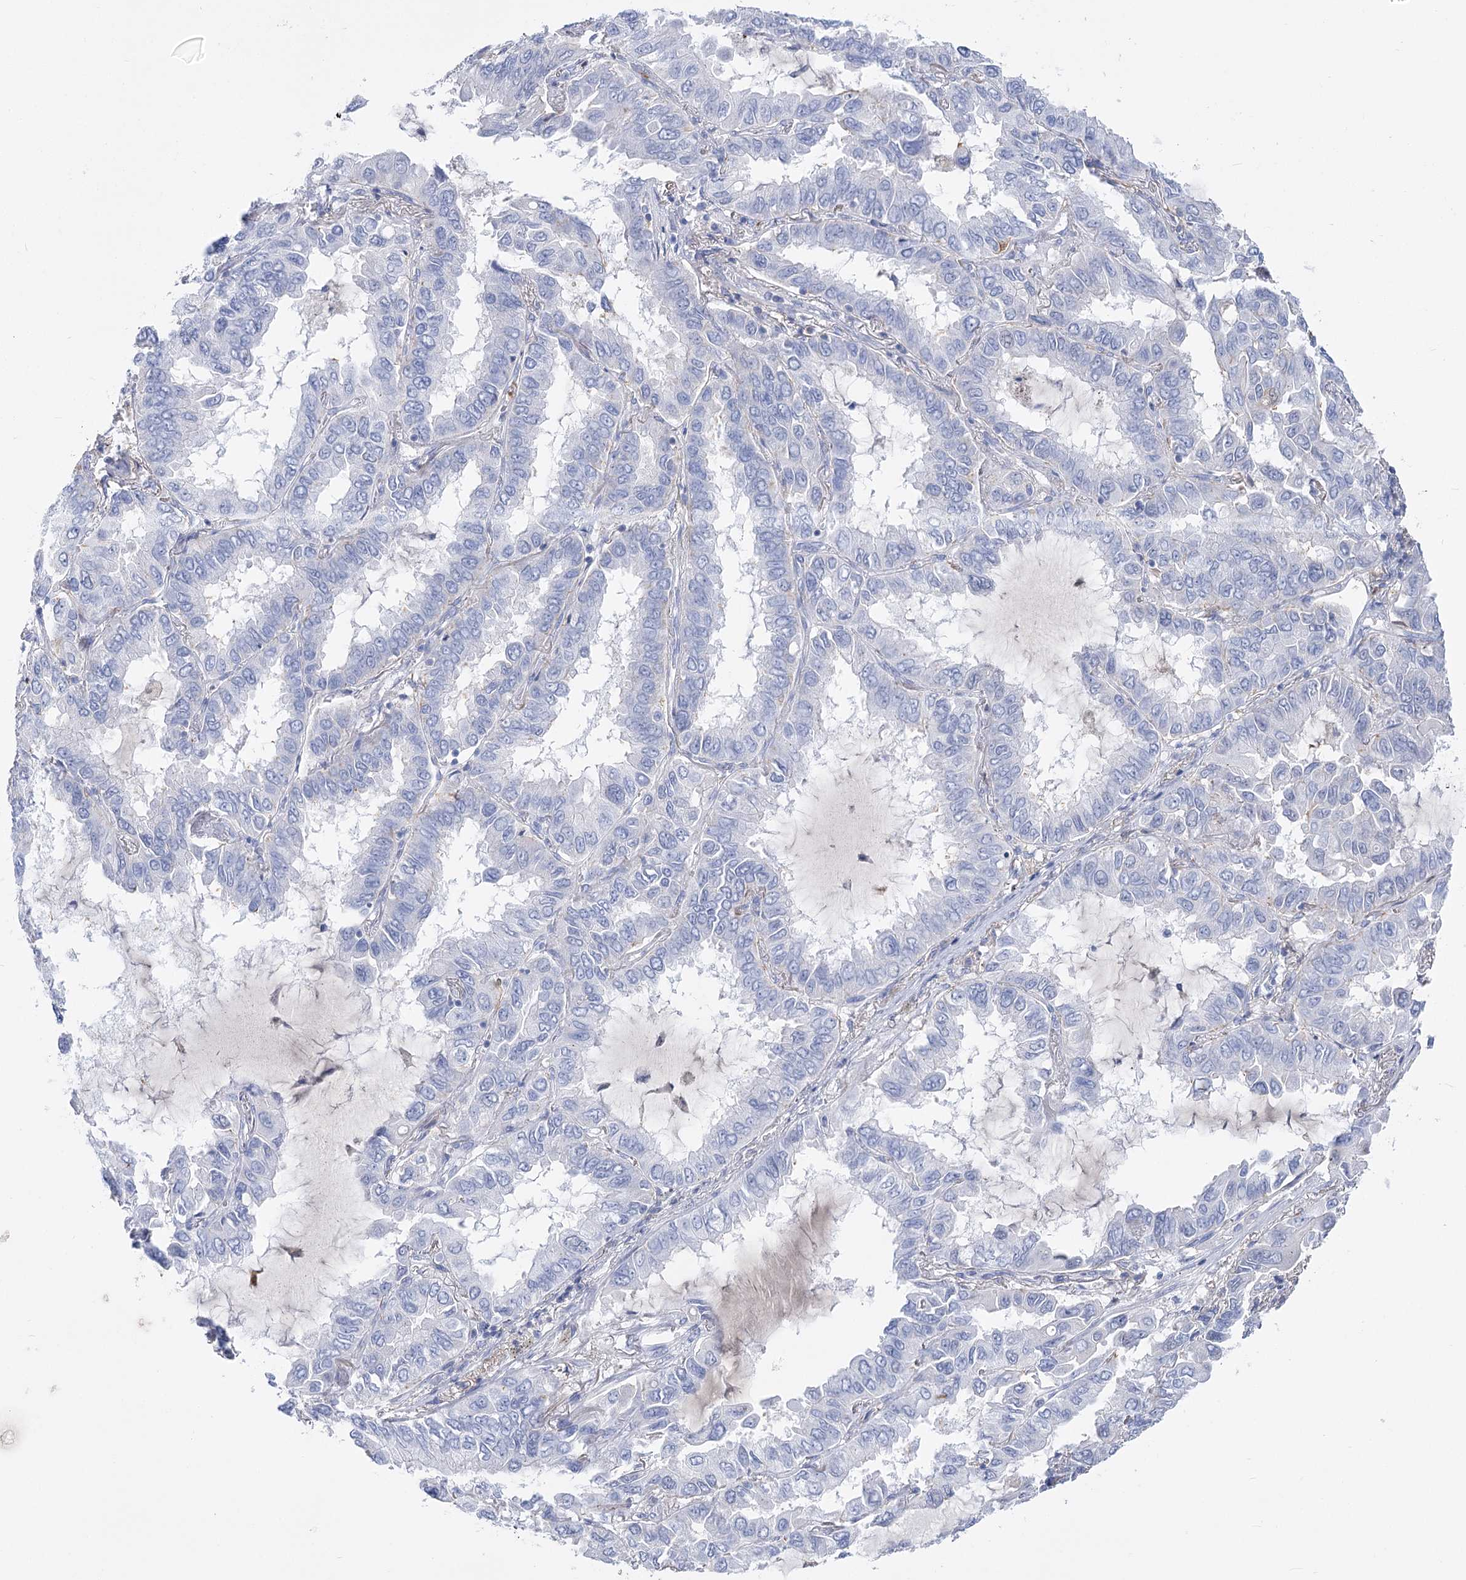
{"staining": {"intensity": "negative", "quantity": "none", "location": "none"}, "tissue": "lung cancer", "cell_type": "Tumor cells", "image_type": "cancer", "snomed": [{"axis": "morphology", "description": "Adenocarcinoma, NOS"}, {"axis": "topography", "description": "Lung"}], "caption": "This is an immunohistochemistry (IHC) image of adenocarcinoma (lung). There is no staining in tumor cells.", "gene": "PCDHA1", "patient": {"sex": "male", "age": 64}}